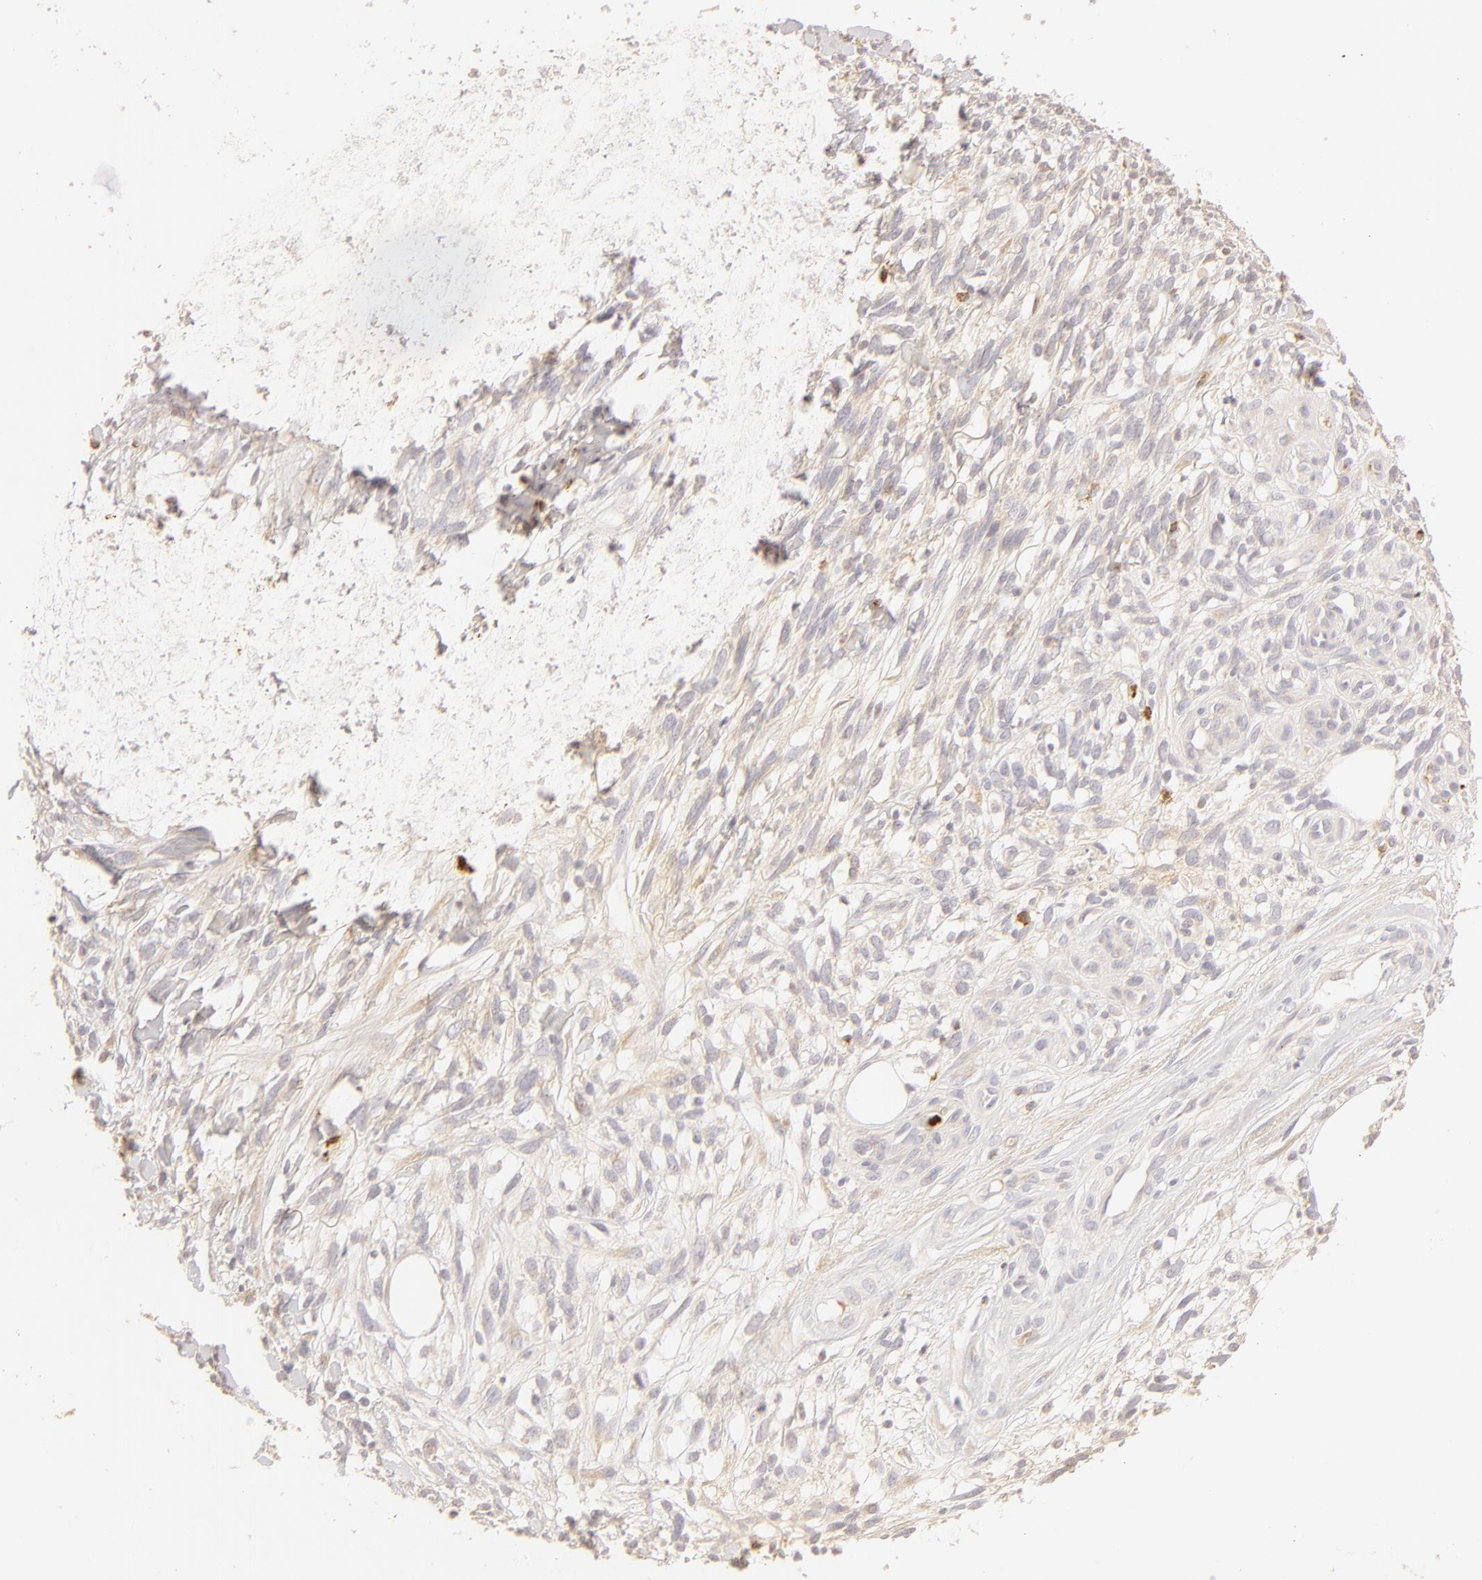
{"staining": {"intensity": "negative", "quantity": "none", "location": "none"}, "tissue": "melanoma", "cell_type": "Tumor cells", "image_type": "cancer", "snomed": [{"axis": "morphology", "description": "Malignant melanoma, NOS"}, {"axis": "topography", "description": "Skin"}], "caption": "There is no significant positivity in tumor cells of melanoma.", "gene": "C1R", "patient": {"sex": "female", "age": 85}}